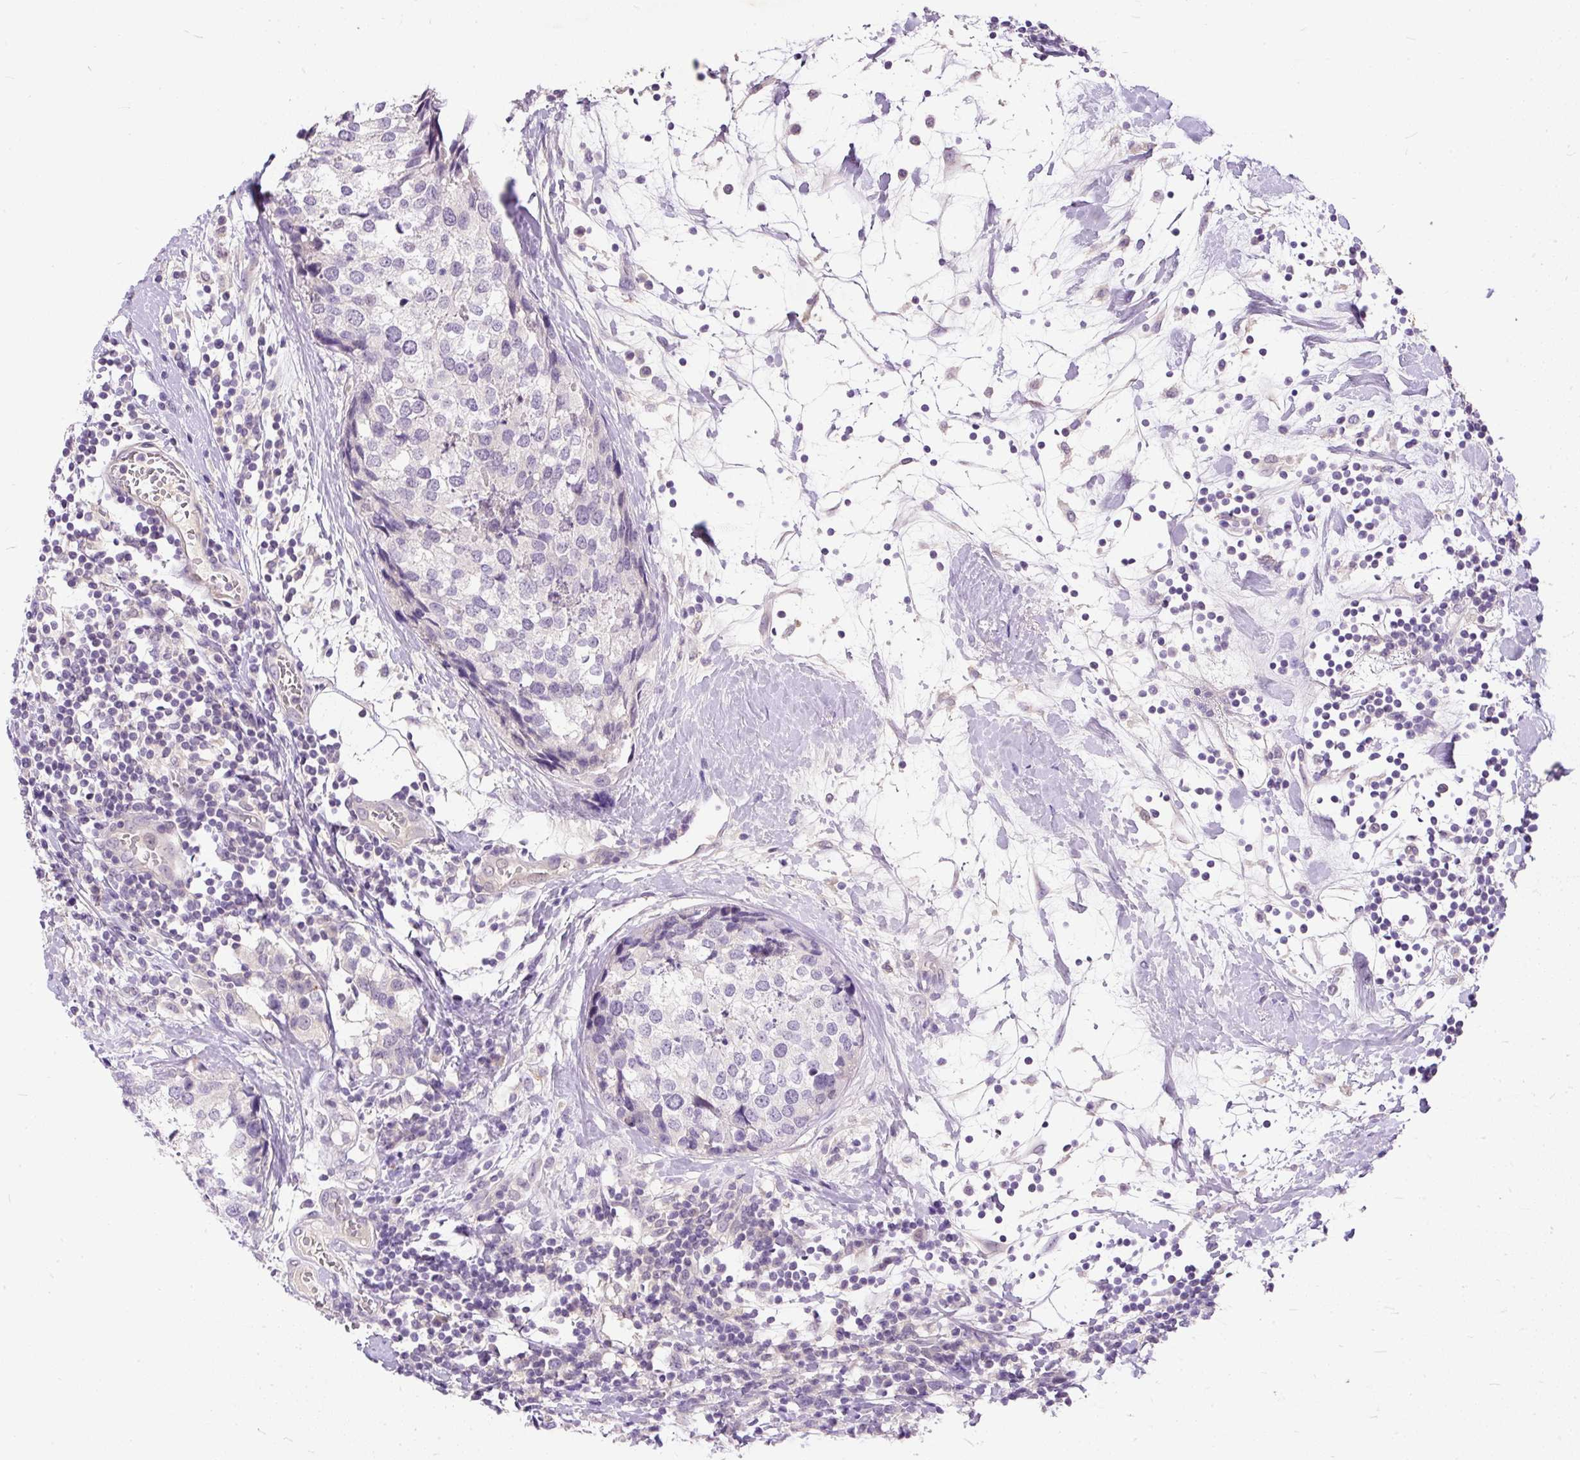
{"staining": {"intensity": "negative", "quantity": "none", "location": "none"}, "tissue": "breast cancer", "cell_type": "Tumor cells", "image_type": "cancer", "snomed": [{"axis": "morphology", "description": "Lobular carcinoma"}, {"axis": "topography", "description": "Breast"}], "caption": "Tumor cells are negative for protein expression in human breast cancer (lobular carcinoma). Nuclei are stained in blue.", "gene": "KRTAP20-3", "patient": {"sex": "female", "age": 59}}